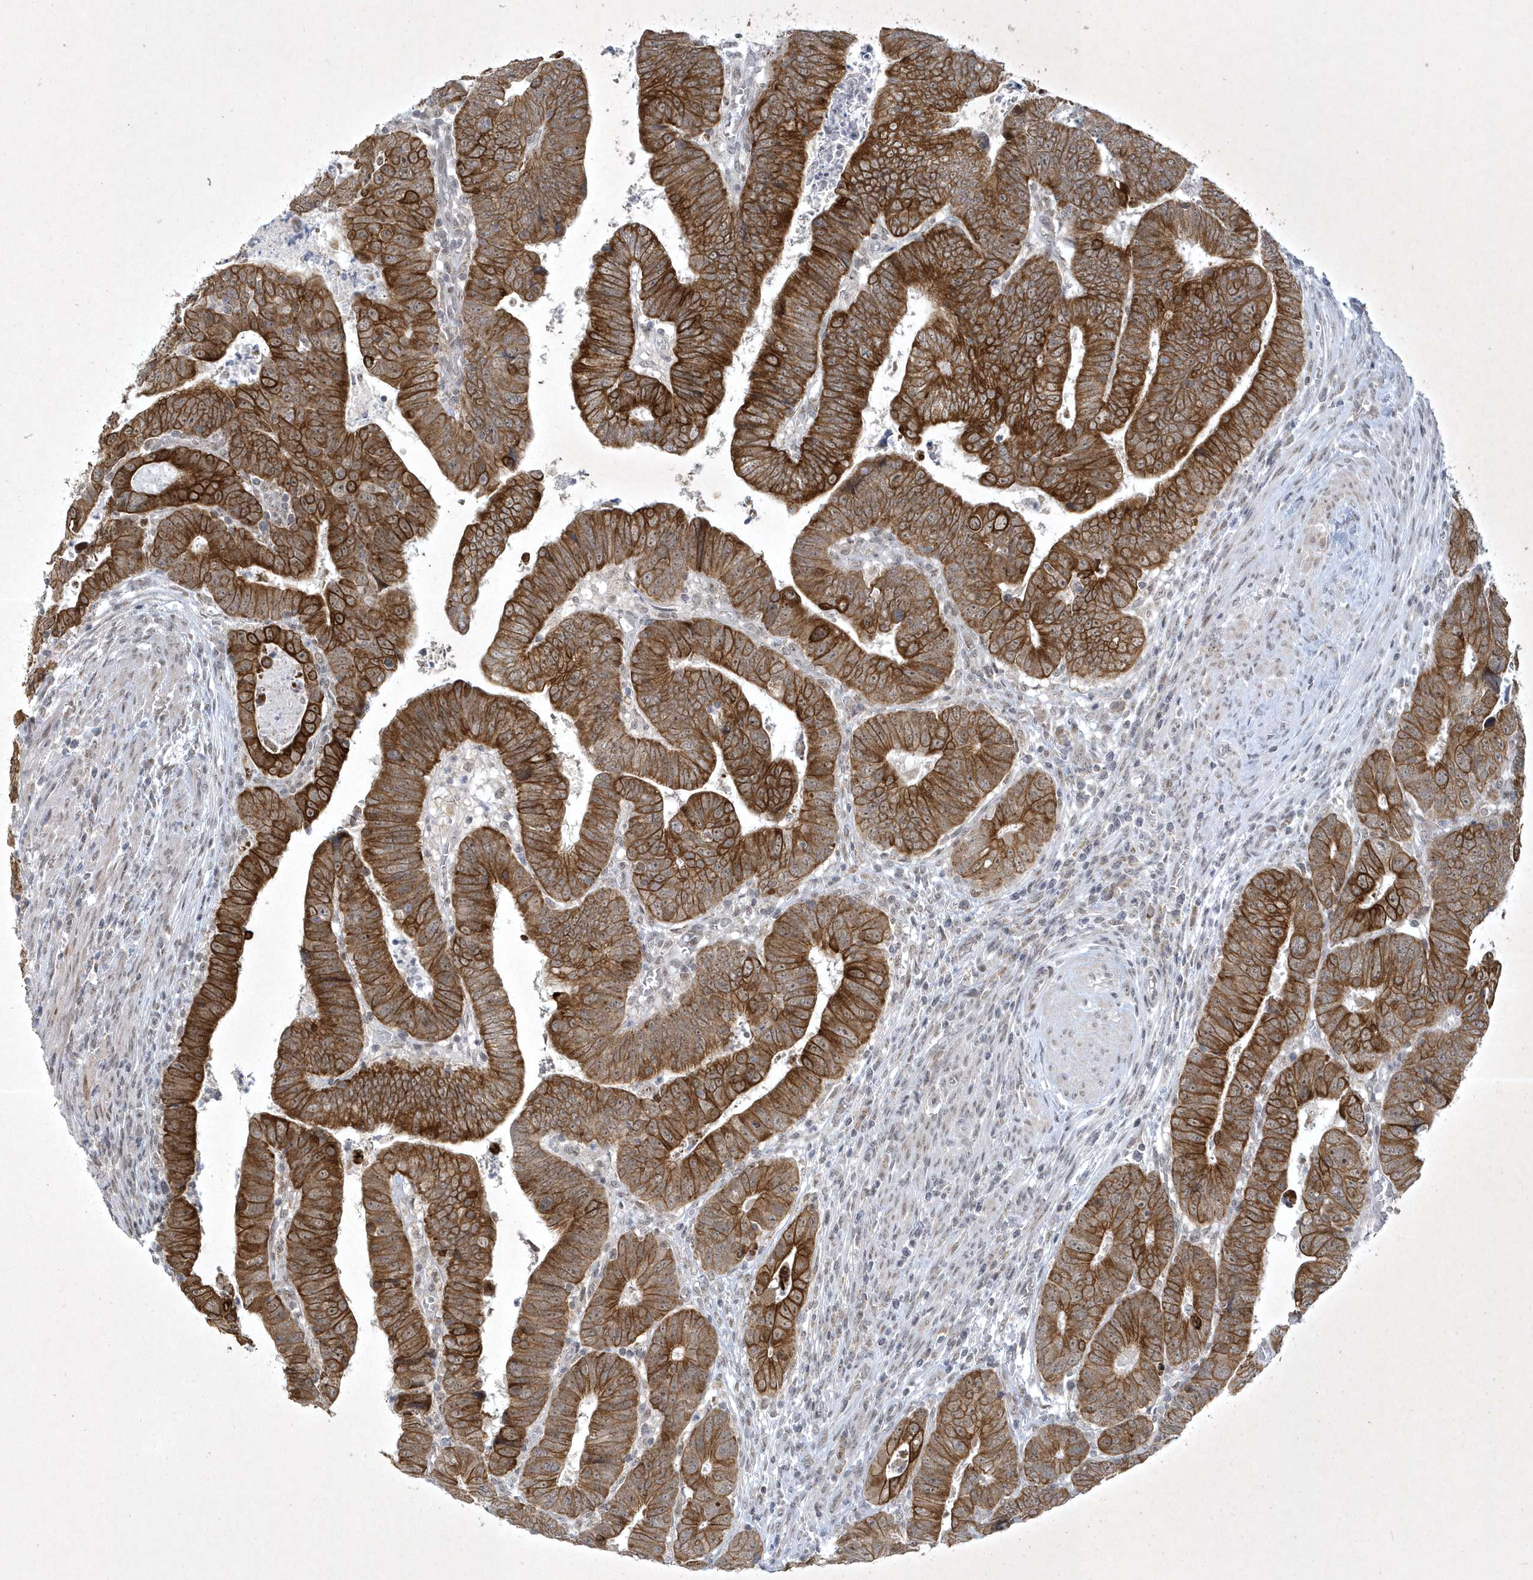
{"staining": {"intensity": "strong", "quantity": ">75%", "location": "cytoplasmic/membranous"}, "tissue": "colorectal cancer", "cell_type": "Tumor cells", "image_type": "cancer", "snomed": [{"axis": "morphology", "description": "Normal tissue, NOS"}, {"axis": "morphology", "description": "Adenocarcinoma, NOS"}, {"axis": "topography", "description": "Rectum"}], "caption": "Human colorectal adenocarcinoma stained with a brown dye exhibits strong cytoplasmic/membranous positive positivity in about >75% of tumor cells.", "gene": "ZBTB9", "patient": {"sex": "female", "age": 65}}